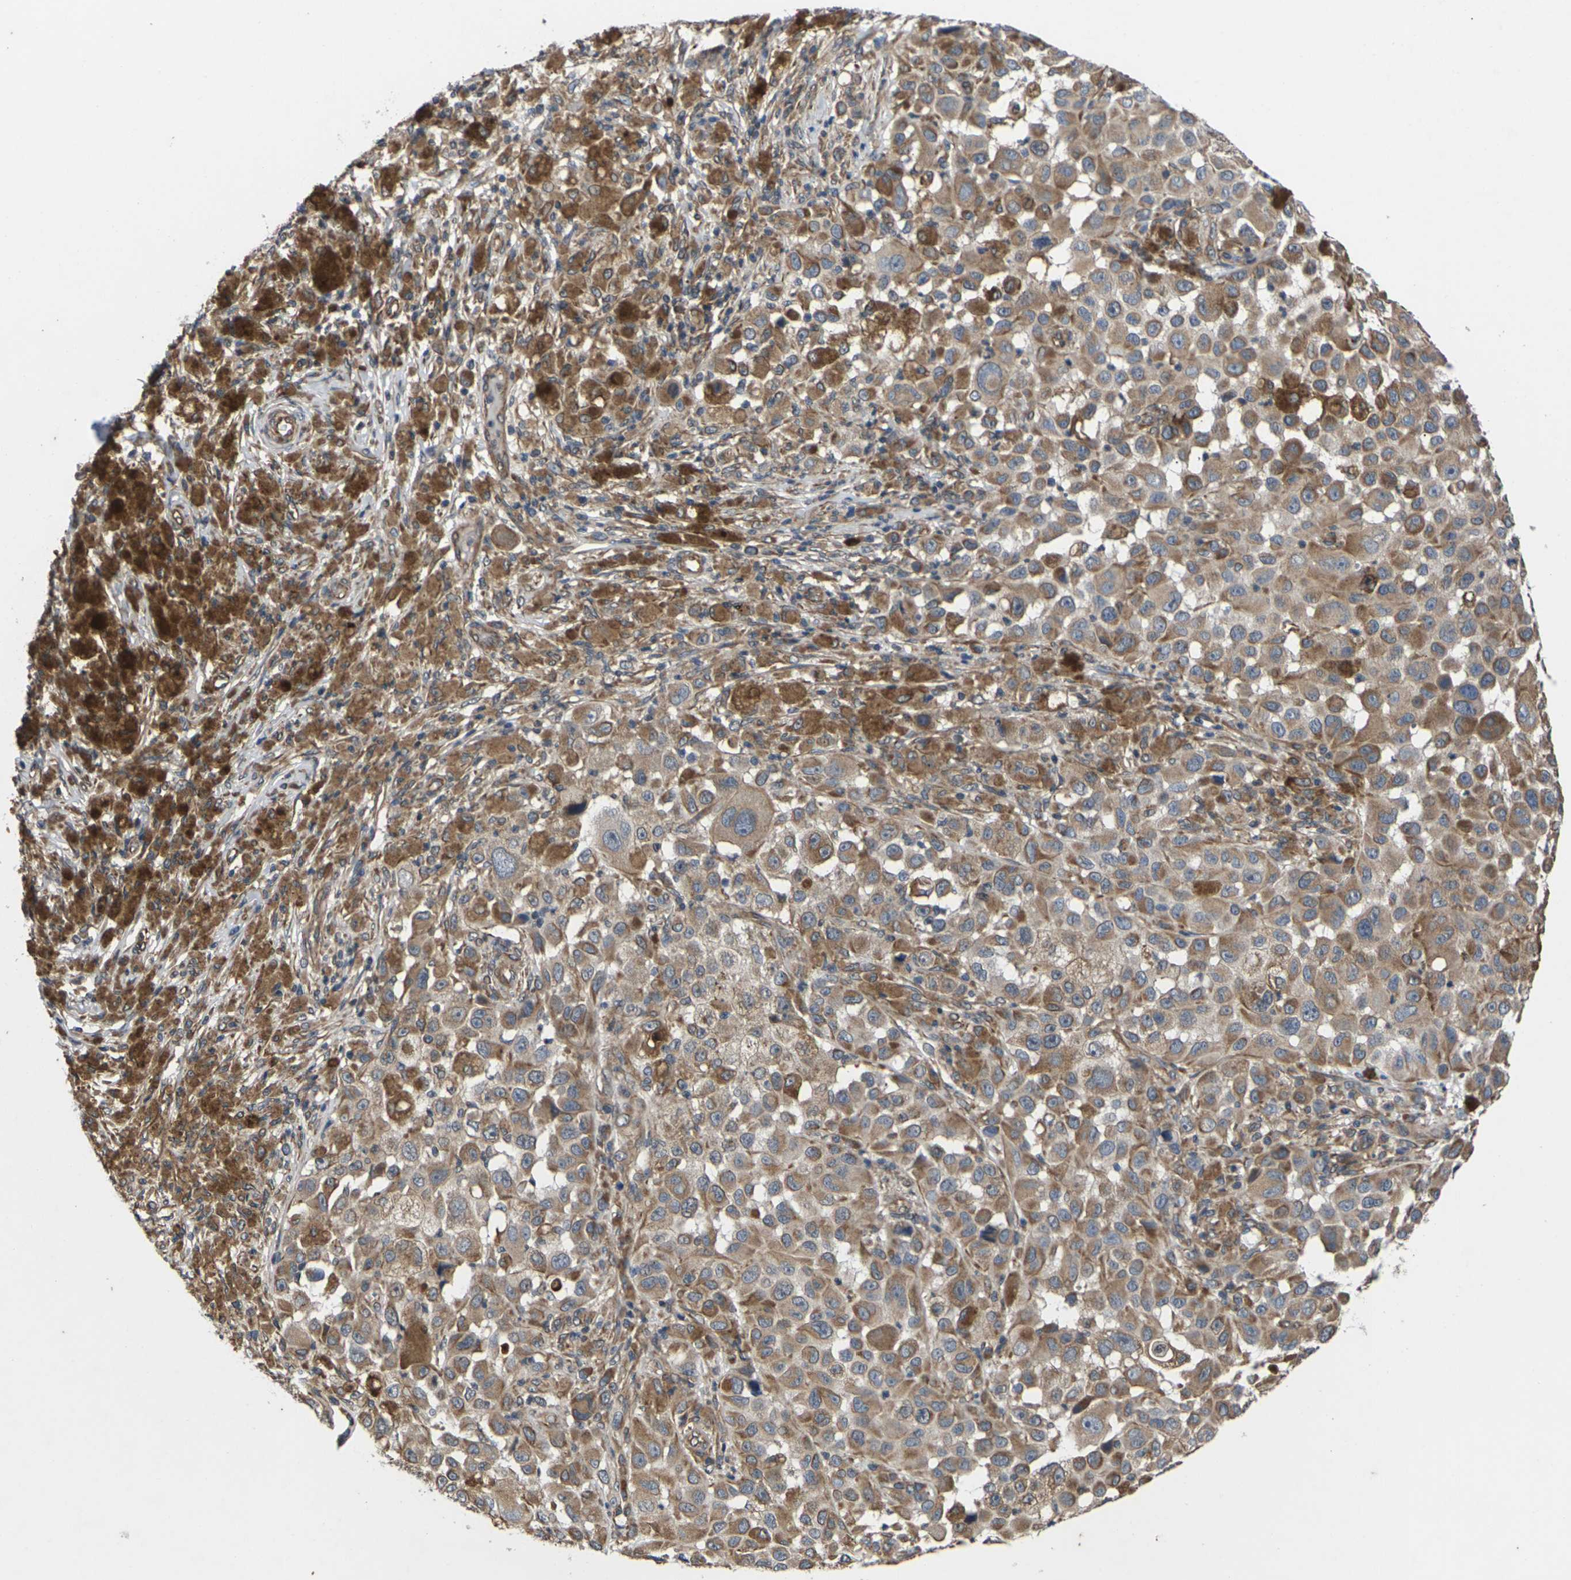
{"staining": {"intensity": "moderate", "quantity": ">75%", "location": "cytoplasmic/membranous"}, "tissue": "melanoma", "cell_type": "Tumor cells", "image_type": "cancer", "snomed": [{"axis": "morphology", "description": "Malignant melanoma, NOS"}, {"axis": "topography", "description": "Skin"}], "caption": "Brown immunohistochemical staining in melanoma shows moderate cytoplasmic/membranous staining in approximately >75% of tumor cells. The staining was performed using DAB (3,3'-diaminobenzidine), with brown indicating positive protein expression. Nuclei are stained blue with hematoxylin.", "gene": "DKK2", "patient": {"sex": "male", "age": 96}}